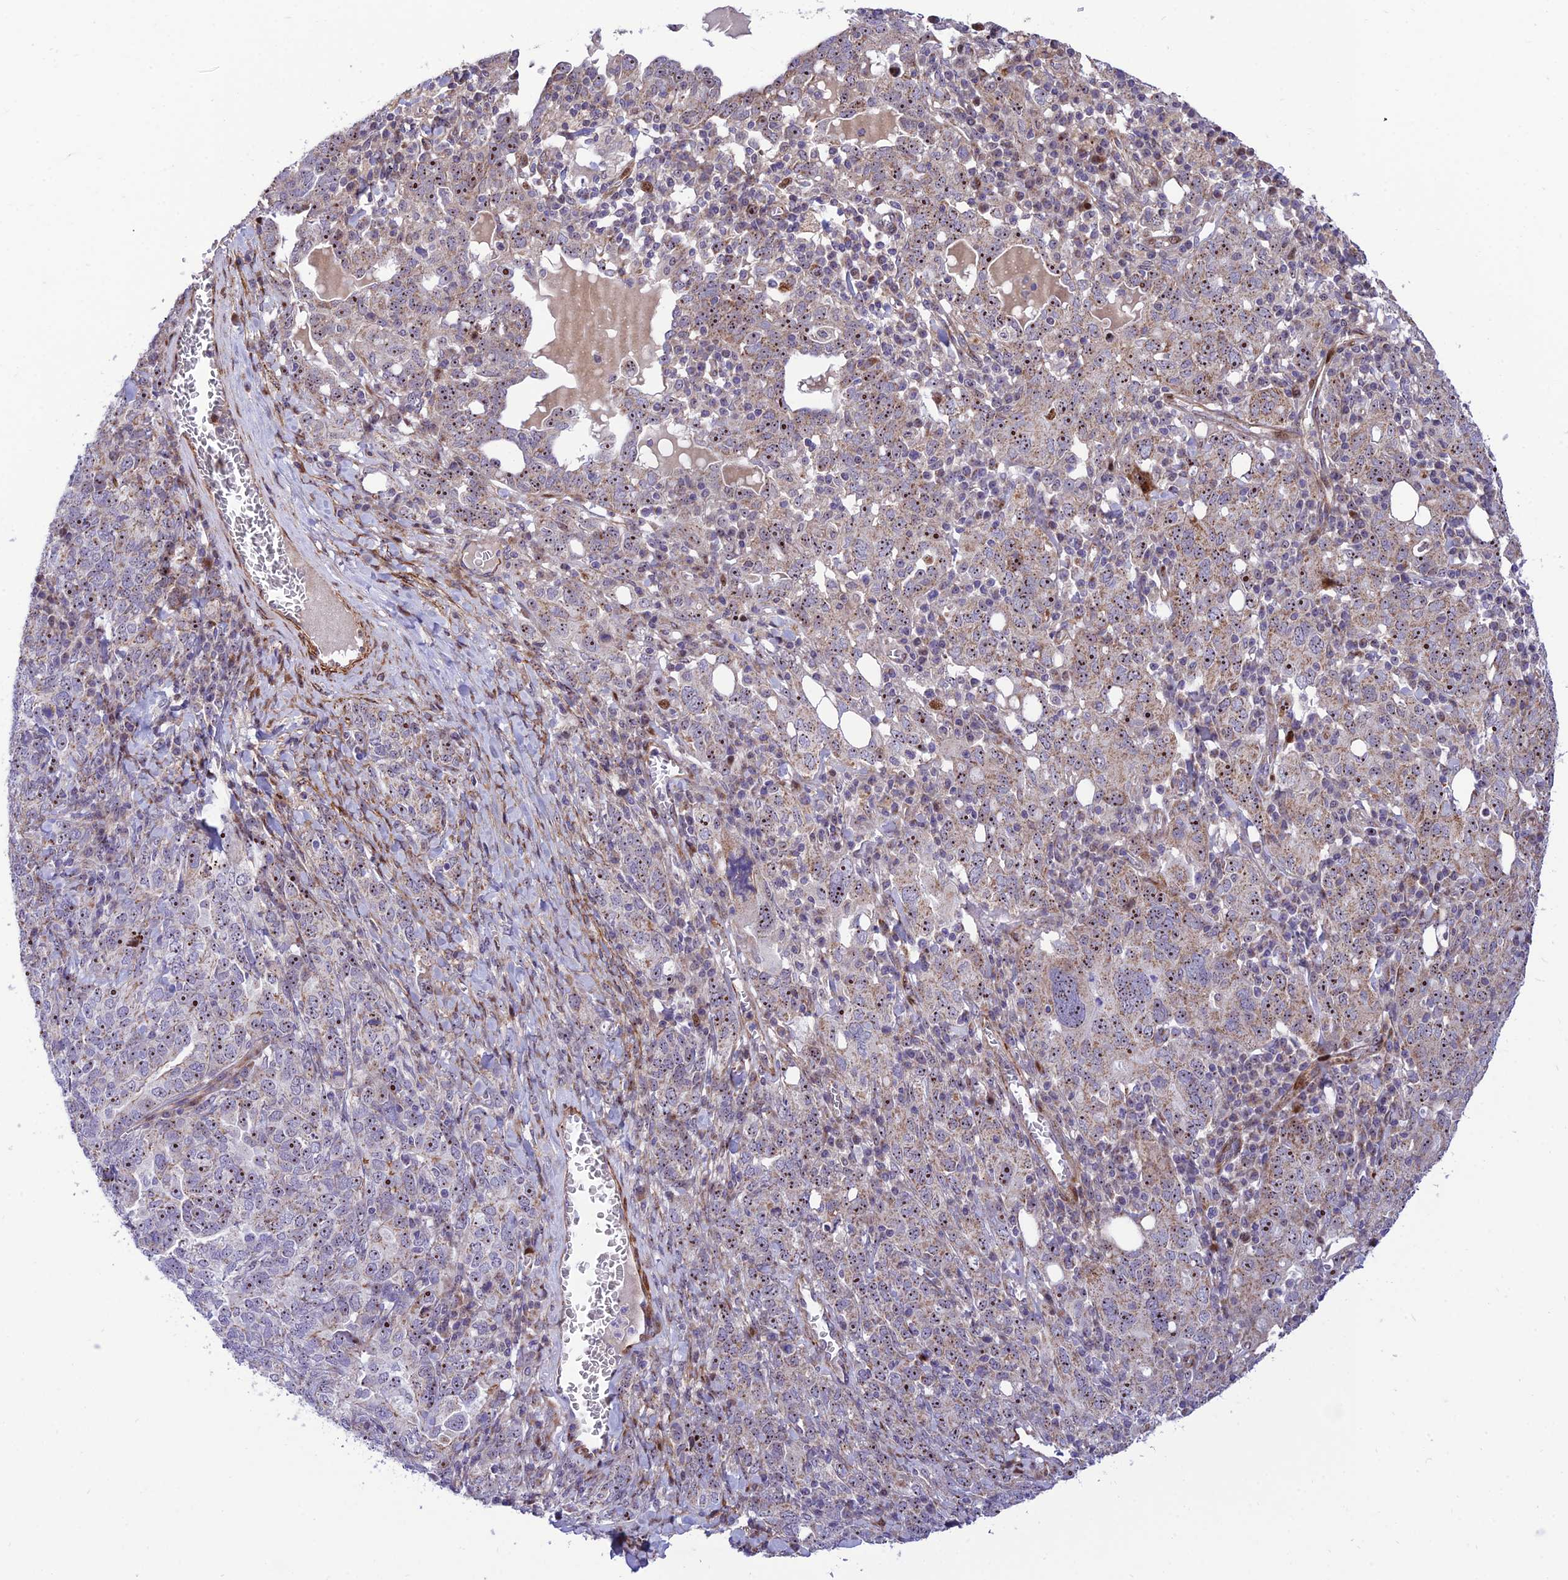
{"staining": {"intensity": "moderate", "quantity": "25%-75%", "location": "nuclear"}, "tissue": "ovarian cancer", "cell_type": "Tumor cells", "image_type": "cancer", "snomed": [{"axis": "morphology", "description": "Carcinoma, endometroid"}, {"axis": "topography", "description": "Ovary"}], "caption": "Tumor cells display medium levels of moderate nuclear positivity in about 25%-75% of cells in human ovarian cancer. (DAB IHC, brown staining for protein, blue staining for nuclei).", "gene": "KBTBD7", "patient": {"sex": "female", "age": 62}}